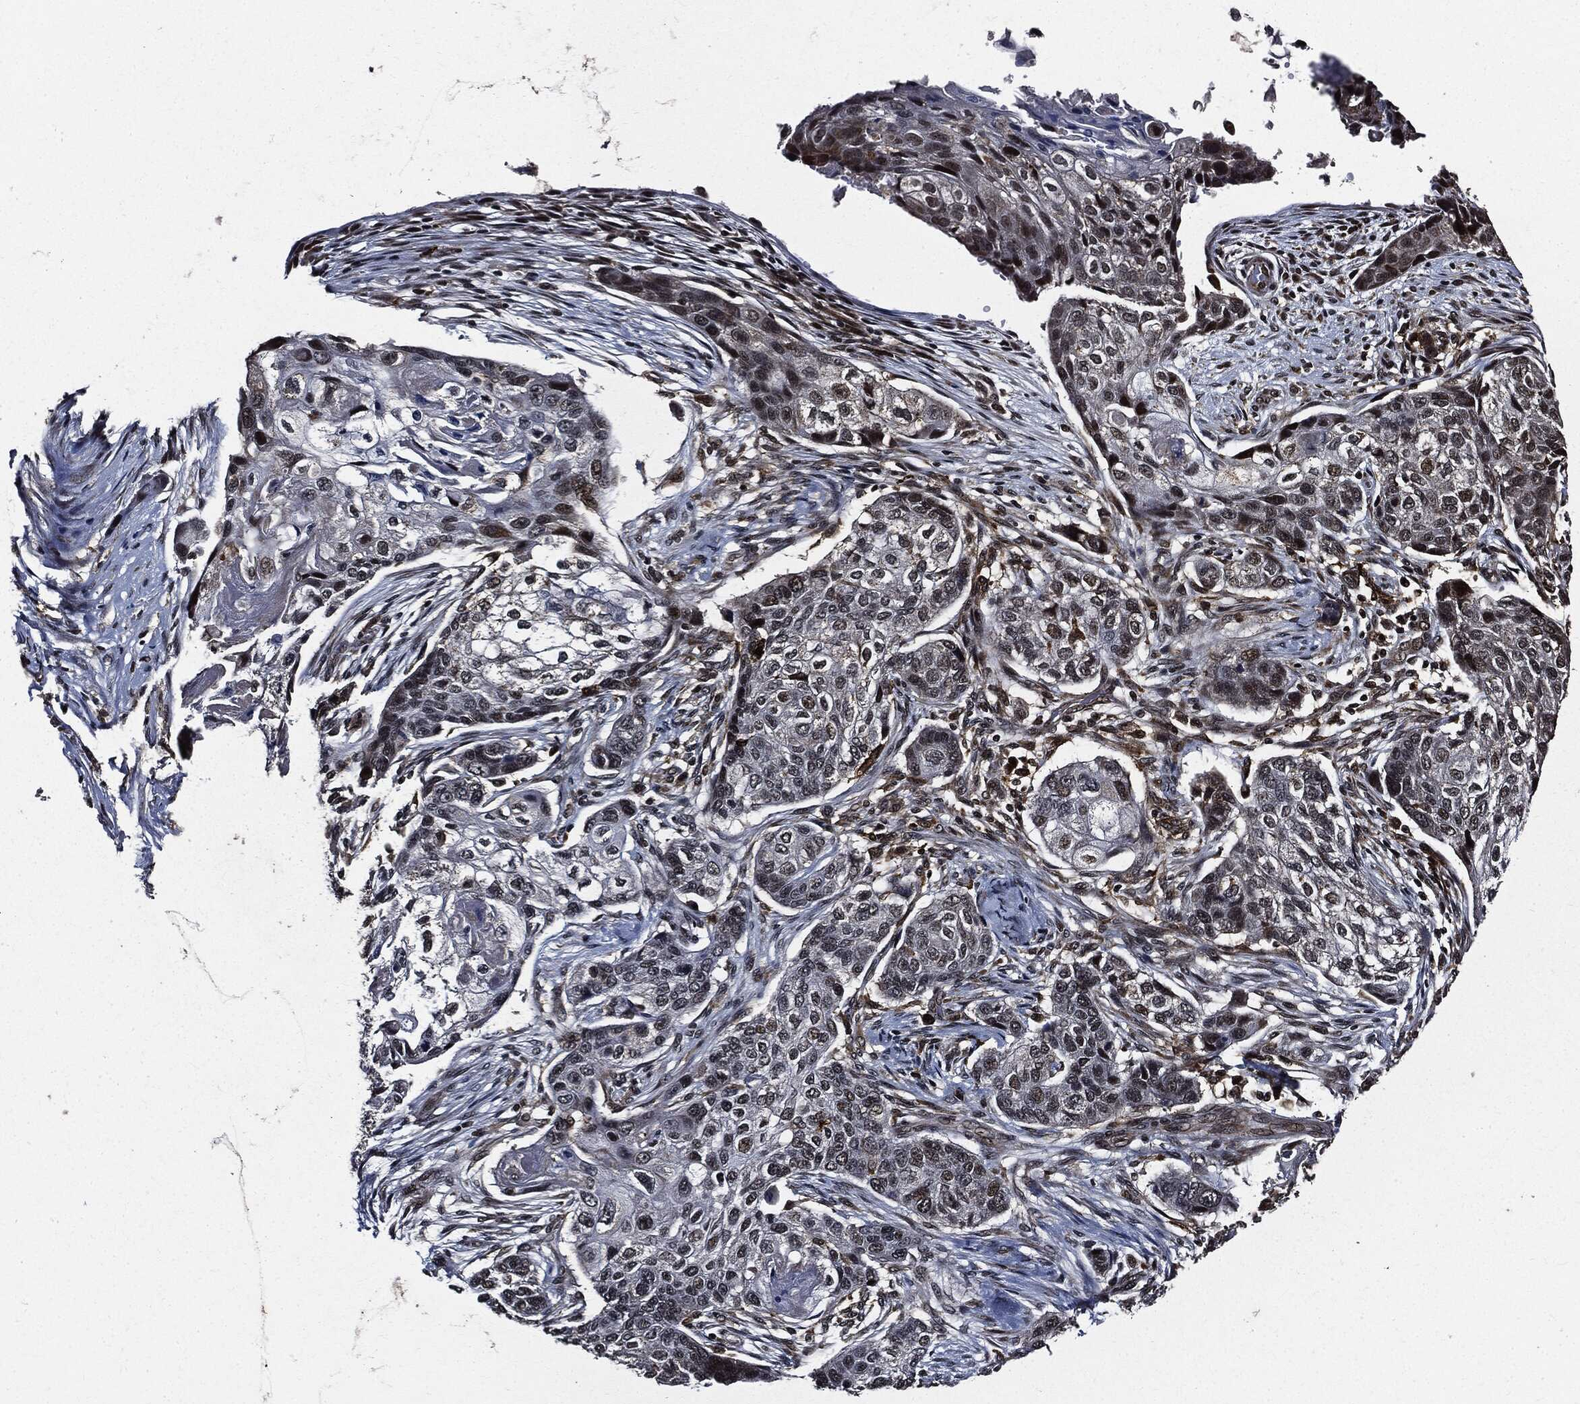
{"staining": {"intensity": "negative", "quantity": "none", "location": "none"}, "tissue": "lung cancer", "cell_type": "Tumor cells", "image_type": "cancer", "snomed": [{"axis": "morphology", "description": "Normal tissue, NOS"}, {"axis": "morphology", "description": "Squamous cell carcinoma, NOS"}, {"axis": "topography", "description": "Bronchus"}, {"axis": "topography", "description": "Lung"}], "caption": "Immunohistochemistry (IHC) of lung squamous cell carcinoma reveals no staining in tumor cells.", "gene": "SUGT1", "patient": {"sex": "male", "age": 69}}